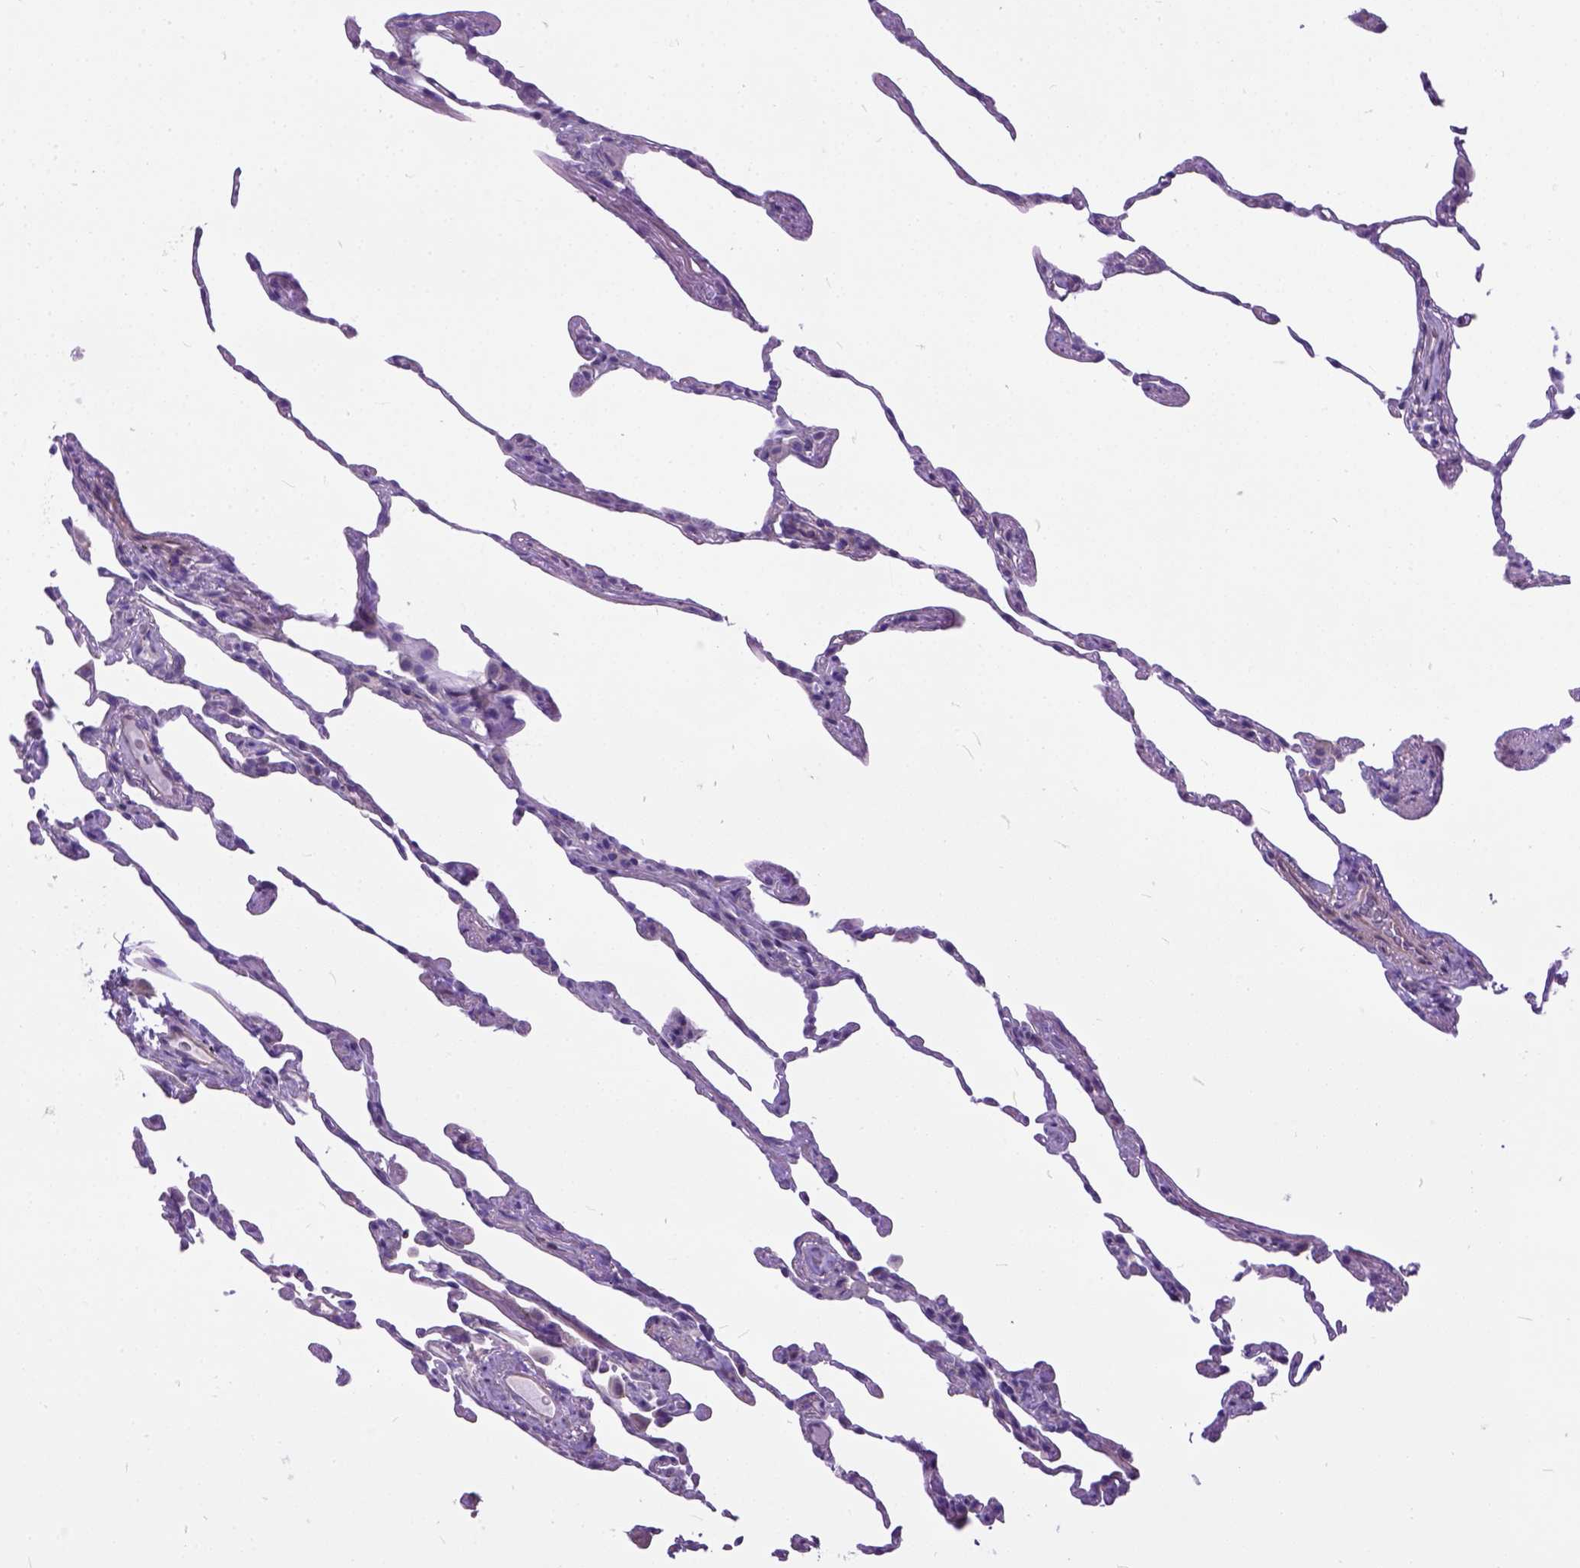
{"staining": {"intensity": "weak", "quantity": "<25%", "location": "cytoplasmic/membranous"}, "tissue": "lung", "cell_type": "Alveolar cells", "image_type": "normal", "snomed": [{"axis": "morphology", "description": "Normal tissue, NOS"}, {"axis": "topography", "description": "Lung"}], "caption": "A high-resolution image shows immunohistochemistry staining of normal lung, which exhibits no significant staining in alveolar cells.", "gene": "BANF2", "patient": {"sex": "female", "age": 57}}